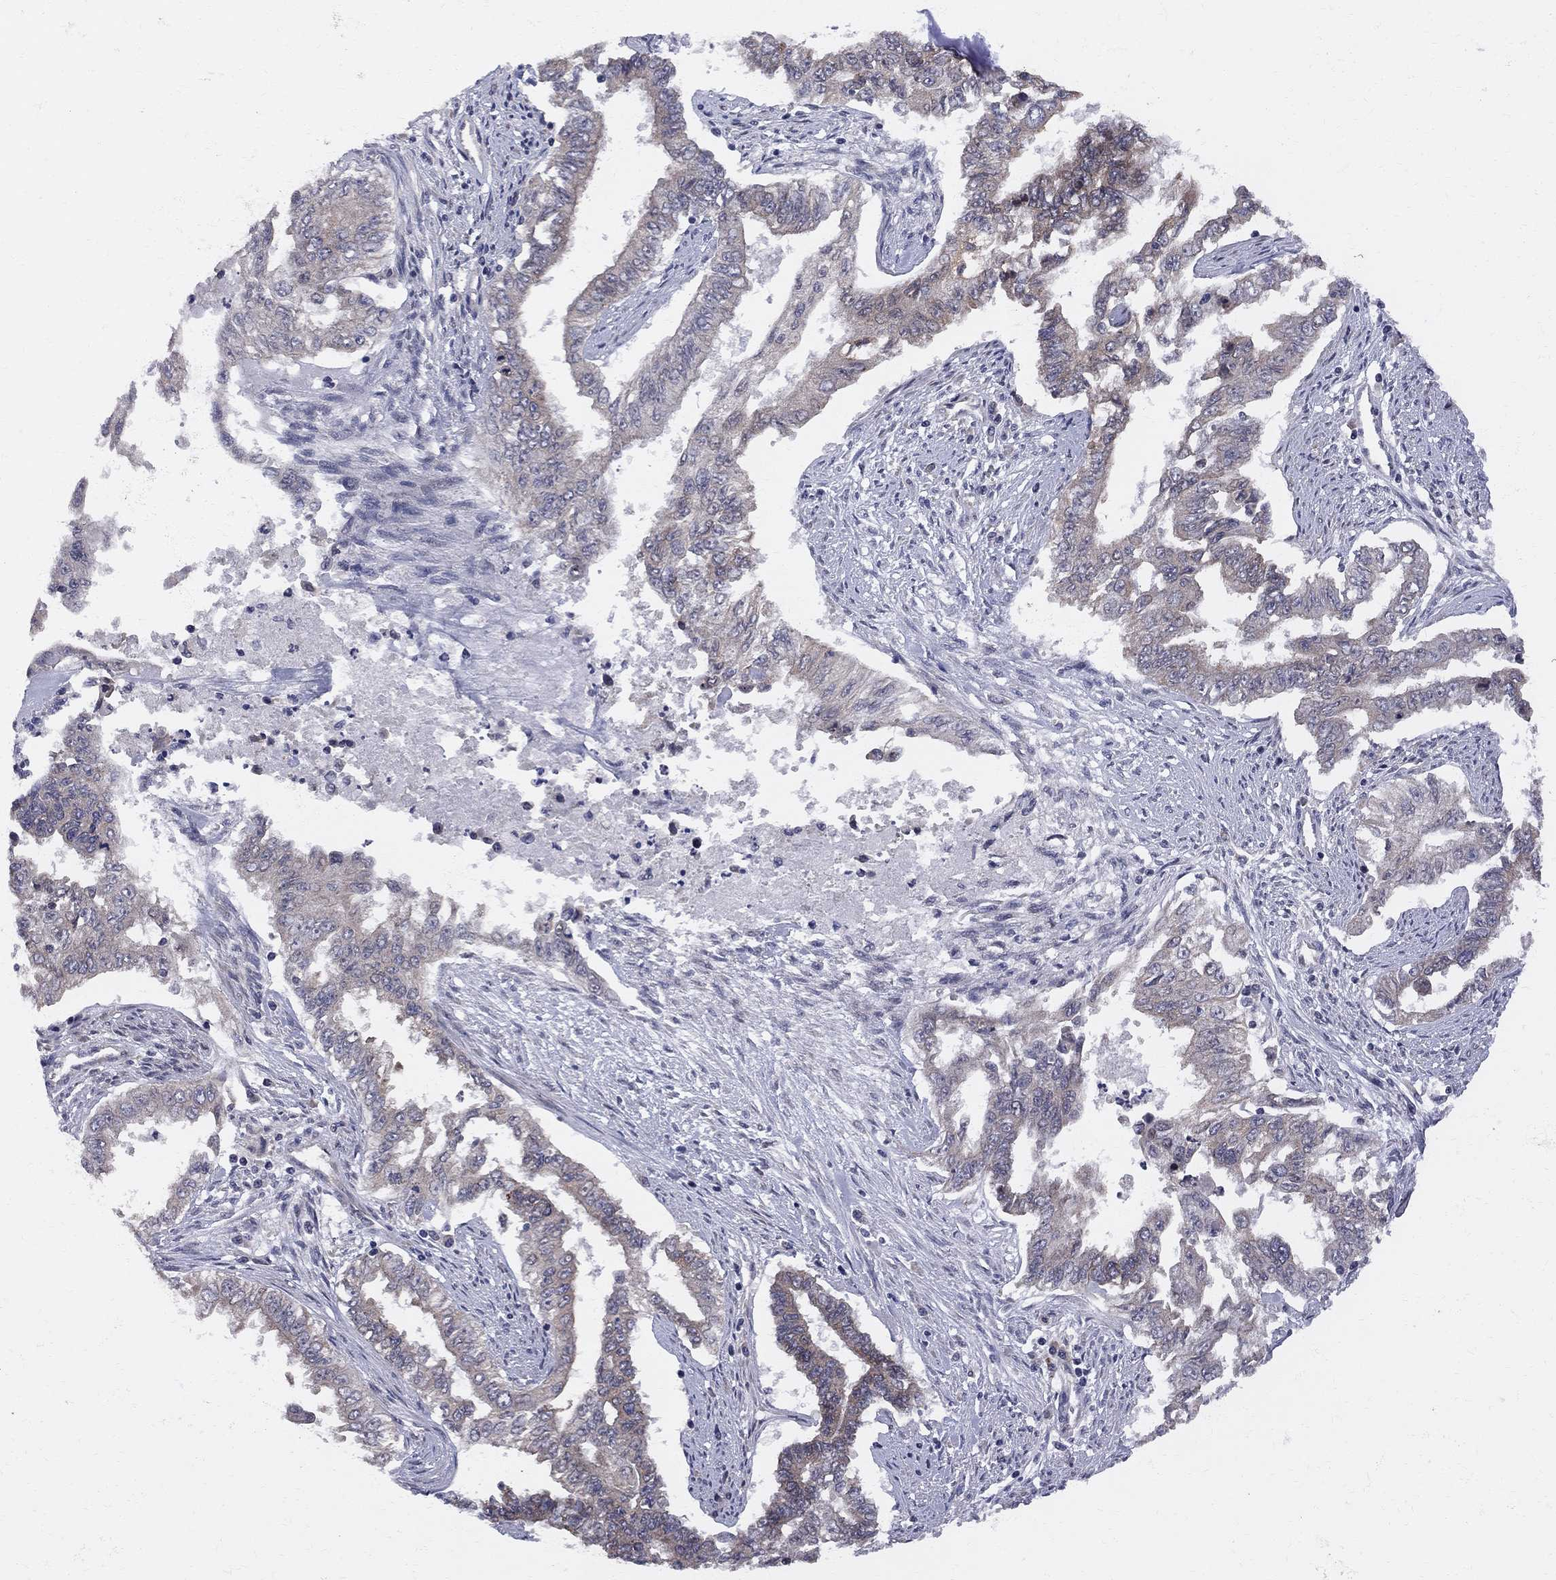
{"staining": {"intensity": "weak", "quantity": "25%-75%", "location": "cytoplasmic/membranous"}, "tissue": "endometrial cancer", "cell_type": "Tumor cells", "image_type": "cancer", "snomed": [{"axis": "morphology", "description": "Adenocarcinoma, NOS"}, {"axis": "topography", "description": "Uterus"}], "caption": "Endometrial cancer was stained to show a protein in brown. There is low levels of weak cytoplasmic/membranous expression in approximately 25%-75% of tumor cells. Immunohistochemistry stains the protein in brown and the nuclei are stained blue.", "gene": "CNOT11", "patient": {"sex": "female", "age": 59}}